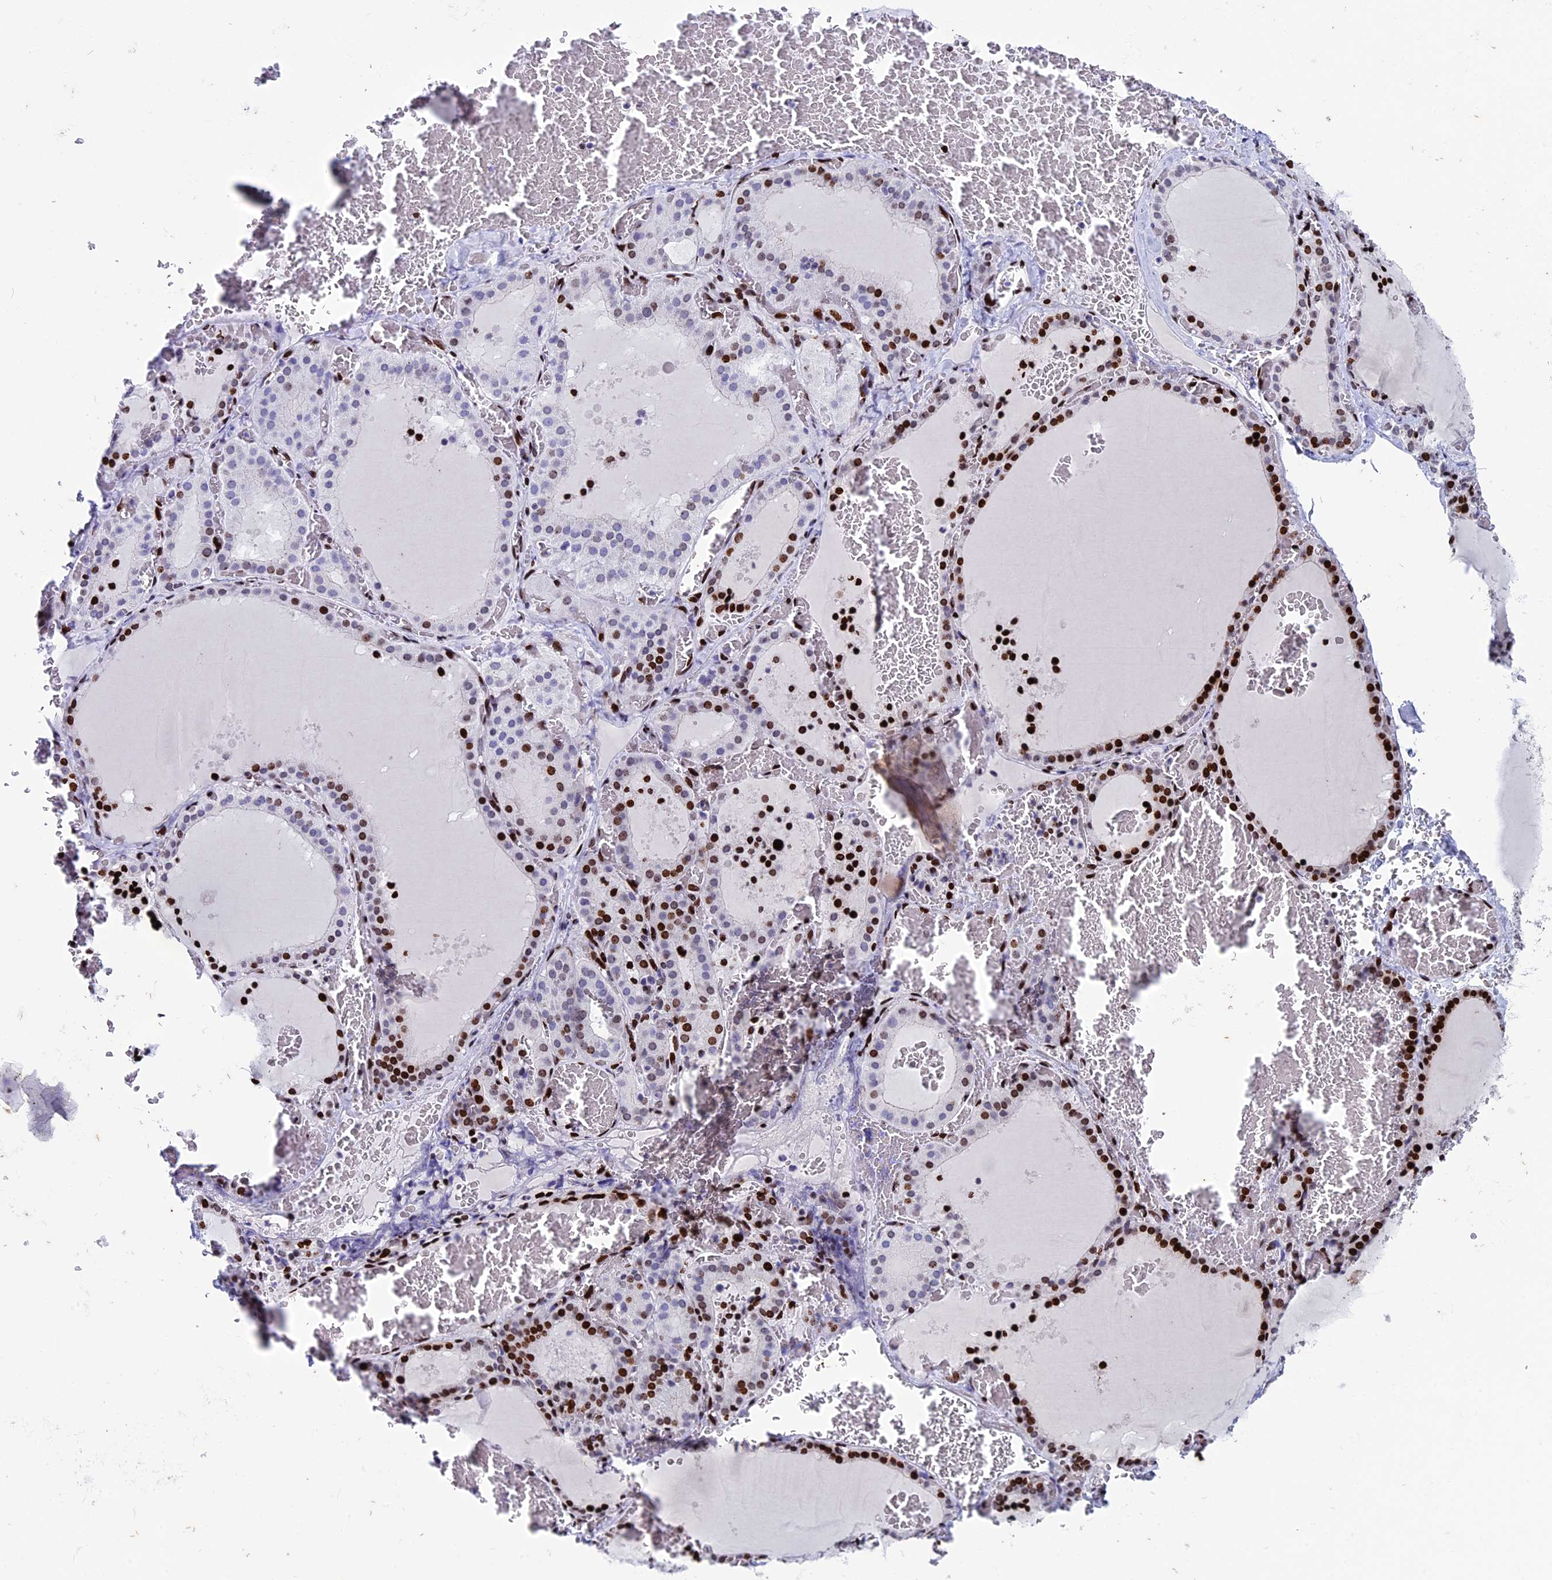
{"staining": {"intensity": "strong", "quantity": "25%-75%", "location": "nuclear"}, "tissue": "thyroid gland", "cell_type": "Glandular cells", "image_type": "normal", "snomed": [{"axis": "morphology", "description": "Normal tissue, NOS"}, {"axis": "topography", "description": "Thyroid gland"}], "caption": "Protein expression analysis of normal thyroid gland demonstrates strong nuclear positivity in approximately 25%-75% of glandular cells.", "gene": "BTBD3", "patient": {"sex": "female", "age": 39}}